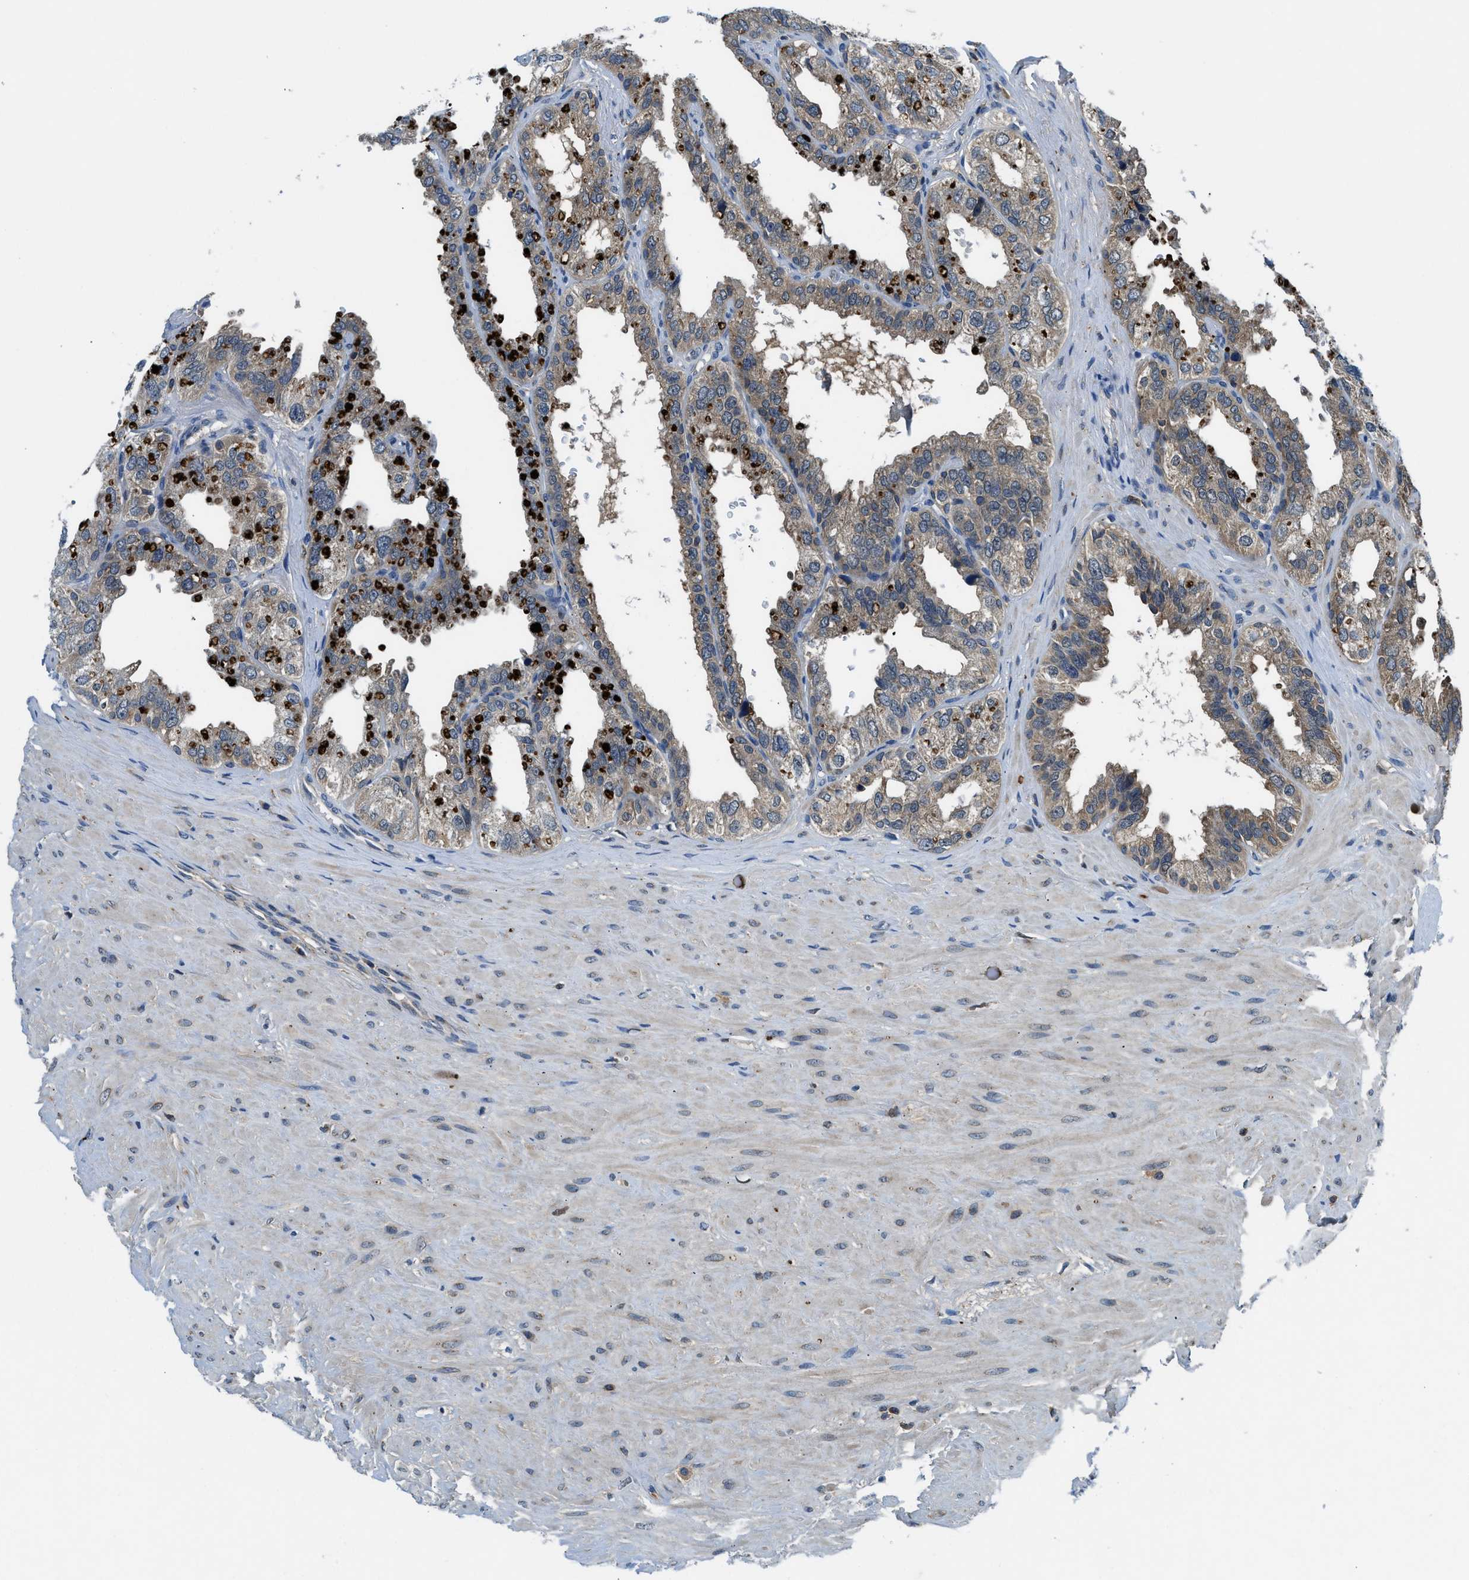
{"staining": {"intensity": "weak", "quantity": "25%-75%", "location": "cytoplasmic/membranous"}, "tissue": "seminal vesicle", "cell_type": "Glandular cells", "image_type": "normal", "snomed": [{"axis": "morphology", "description": "Normal tissue, NOS"}, {"axis": "topography", "description": "Seminal veicle"}], "caption": "Weak cytoplasmic/membranous positivity is present in about 25%-75% of glandular cells in normal seminal vesicle. (DAB (3,3'-diaminobenzidine) = brown stain, brightfield microscopy at high magnification).", "gene": "PAFAH2", "patient": {"sex": "male", "age": 68}}